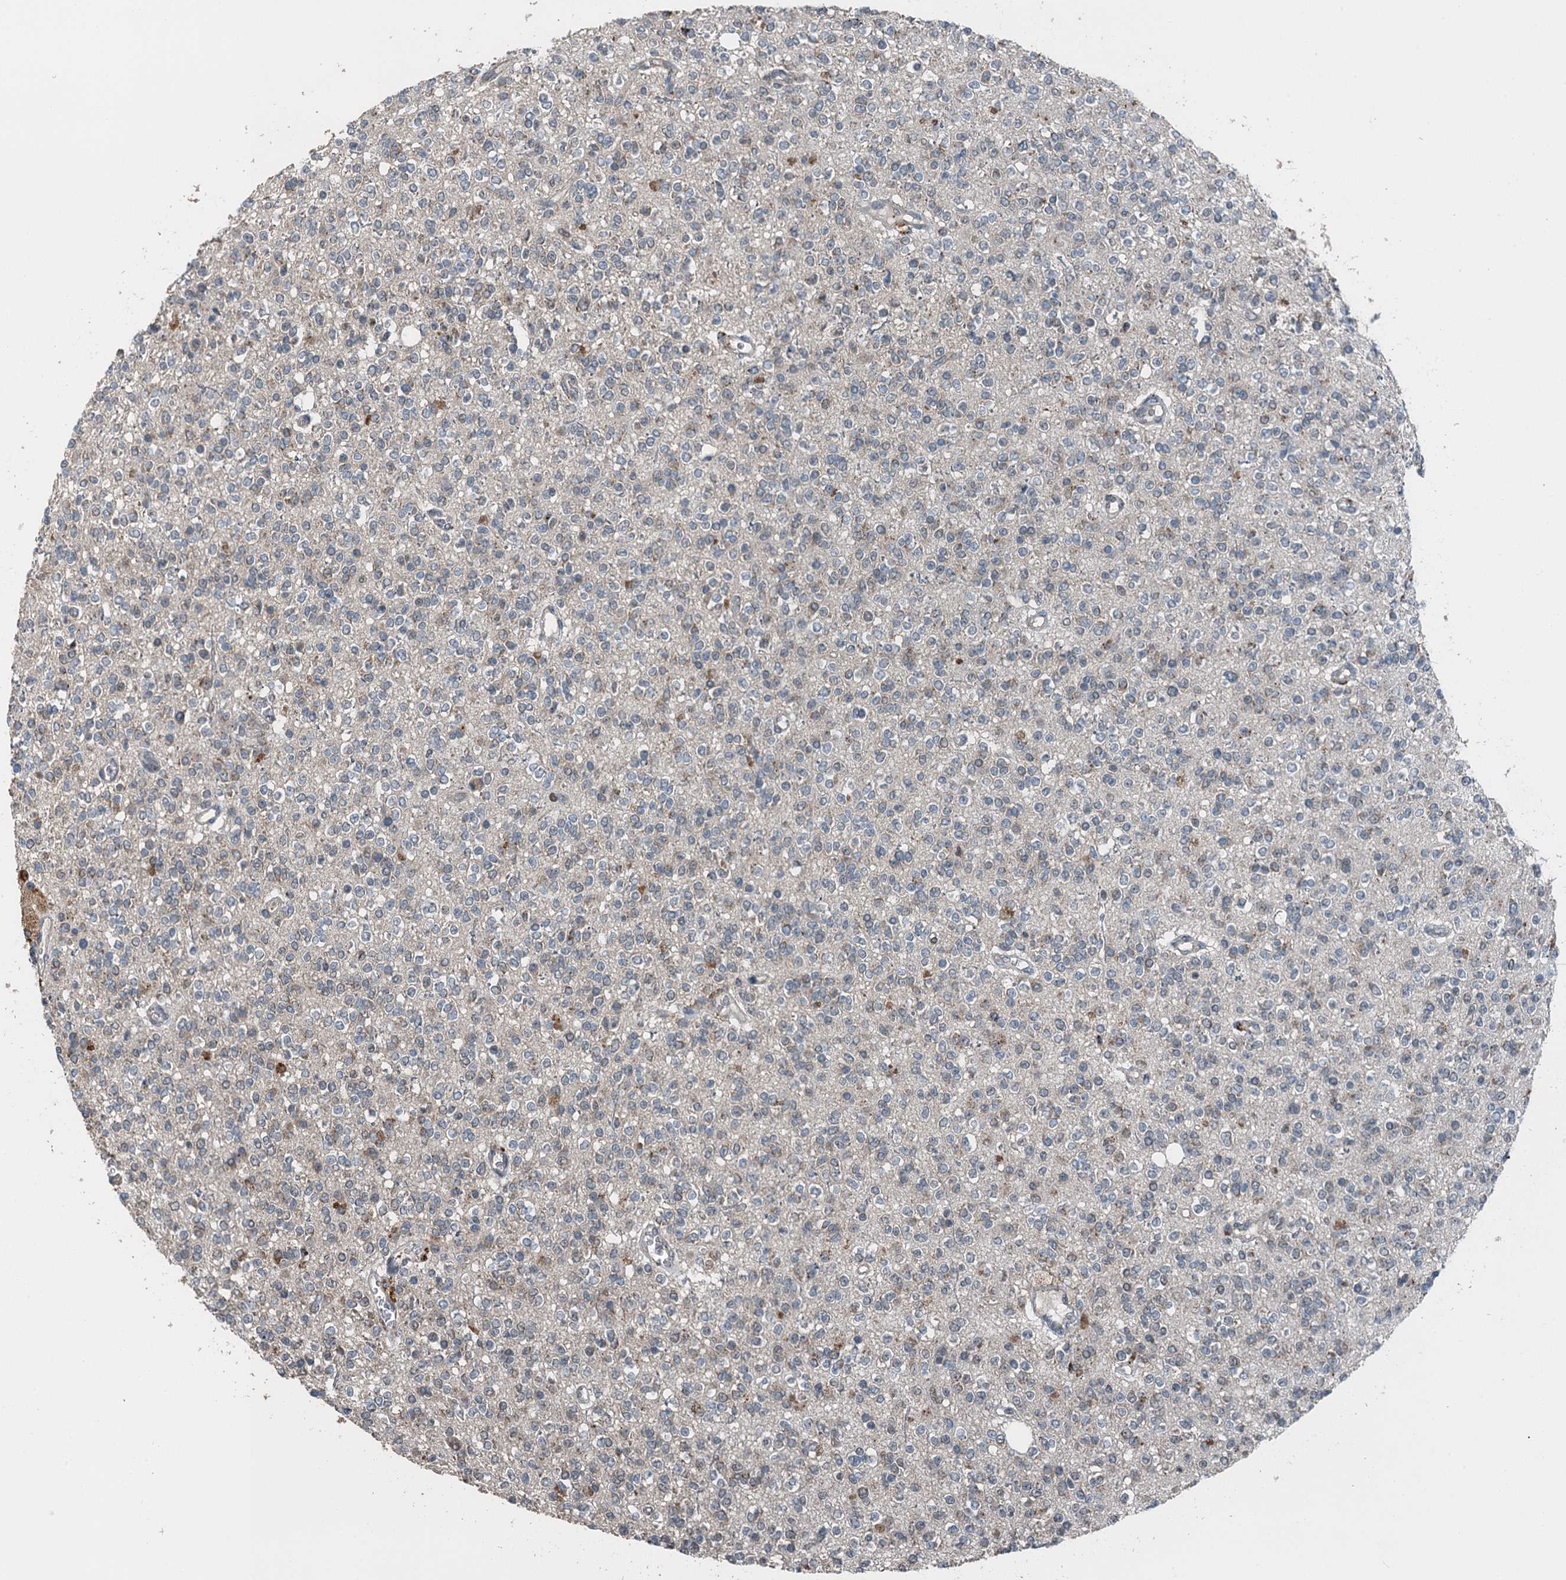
{"staining": {"intensity": "negative", "quantity": "none", "location": "none"}, "tissue": "glioma", "cell_type": "Tumor cells", "image_type": "cancer", "snomed": [{"axis": "morphology", "description": "Glioma, malignant, High grade"}, {"axis": "topography", "description": "Brain"}], "caption": "There is no significant positivity in tumor cells of malignant glioma (high-grade).", "gene": "BMERB1", "patient": {"sex": "male", "age": 34}}